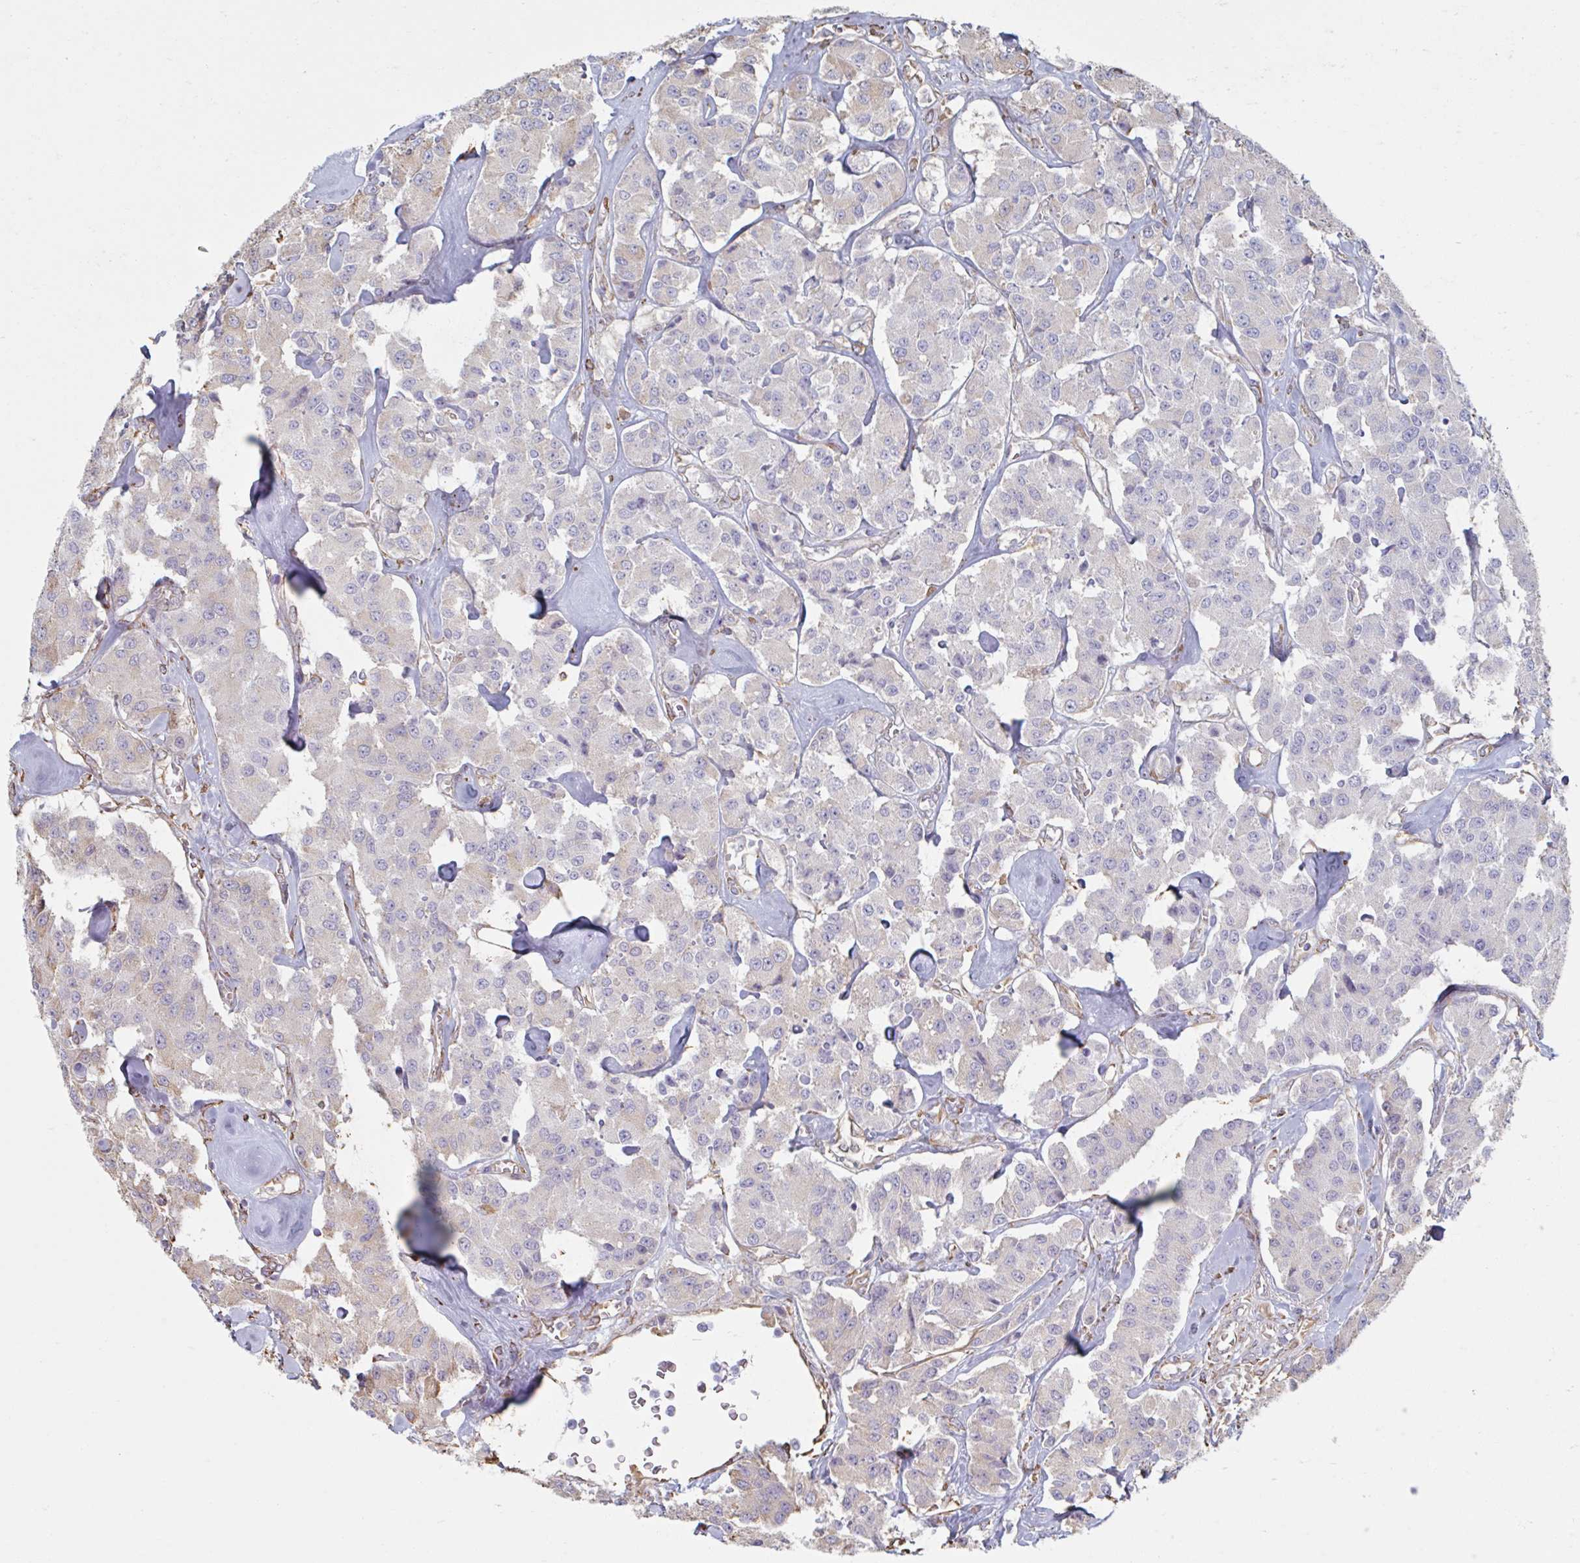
{"staining": {"intensity": "weak", "quantity": "<25%", "location": "cytoplasmic/membranous"}, "tissue": "carcinoid", "cell_type": "Tumor cells", "image_type": "cancer", "snomed": [{"axis": "morphology", "description": "Carcinoid, malignant, NOS"}, {"axis": "topography", "description": "Pancreas"}], "caption": "IHC of malignant carcinoid demonstrates no staining in tumor cells. The staining was performed using DAB to visualize the protein expression in brown, while the nuclei were stained in blue with hematoxylin (Magnification: 20x).", "gene": "RAB5IF", "patient": {"sex": "male", "age": 41}}